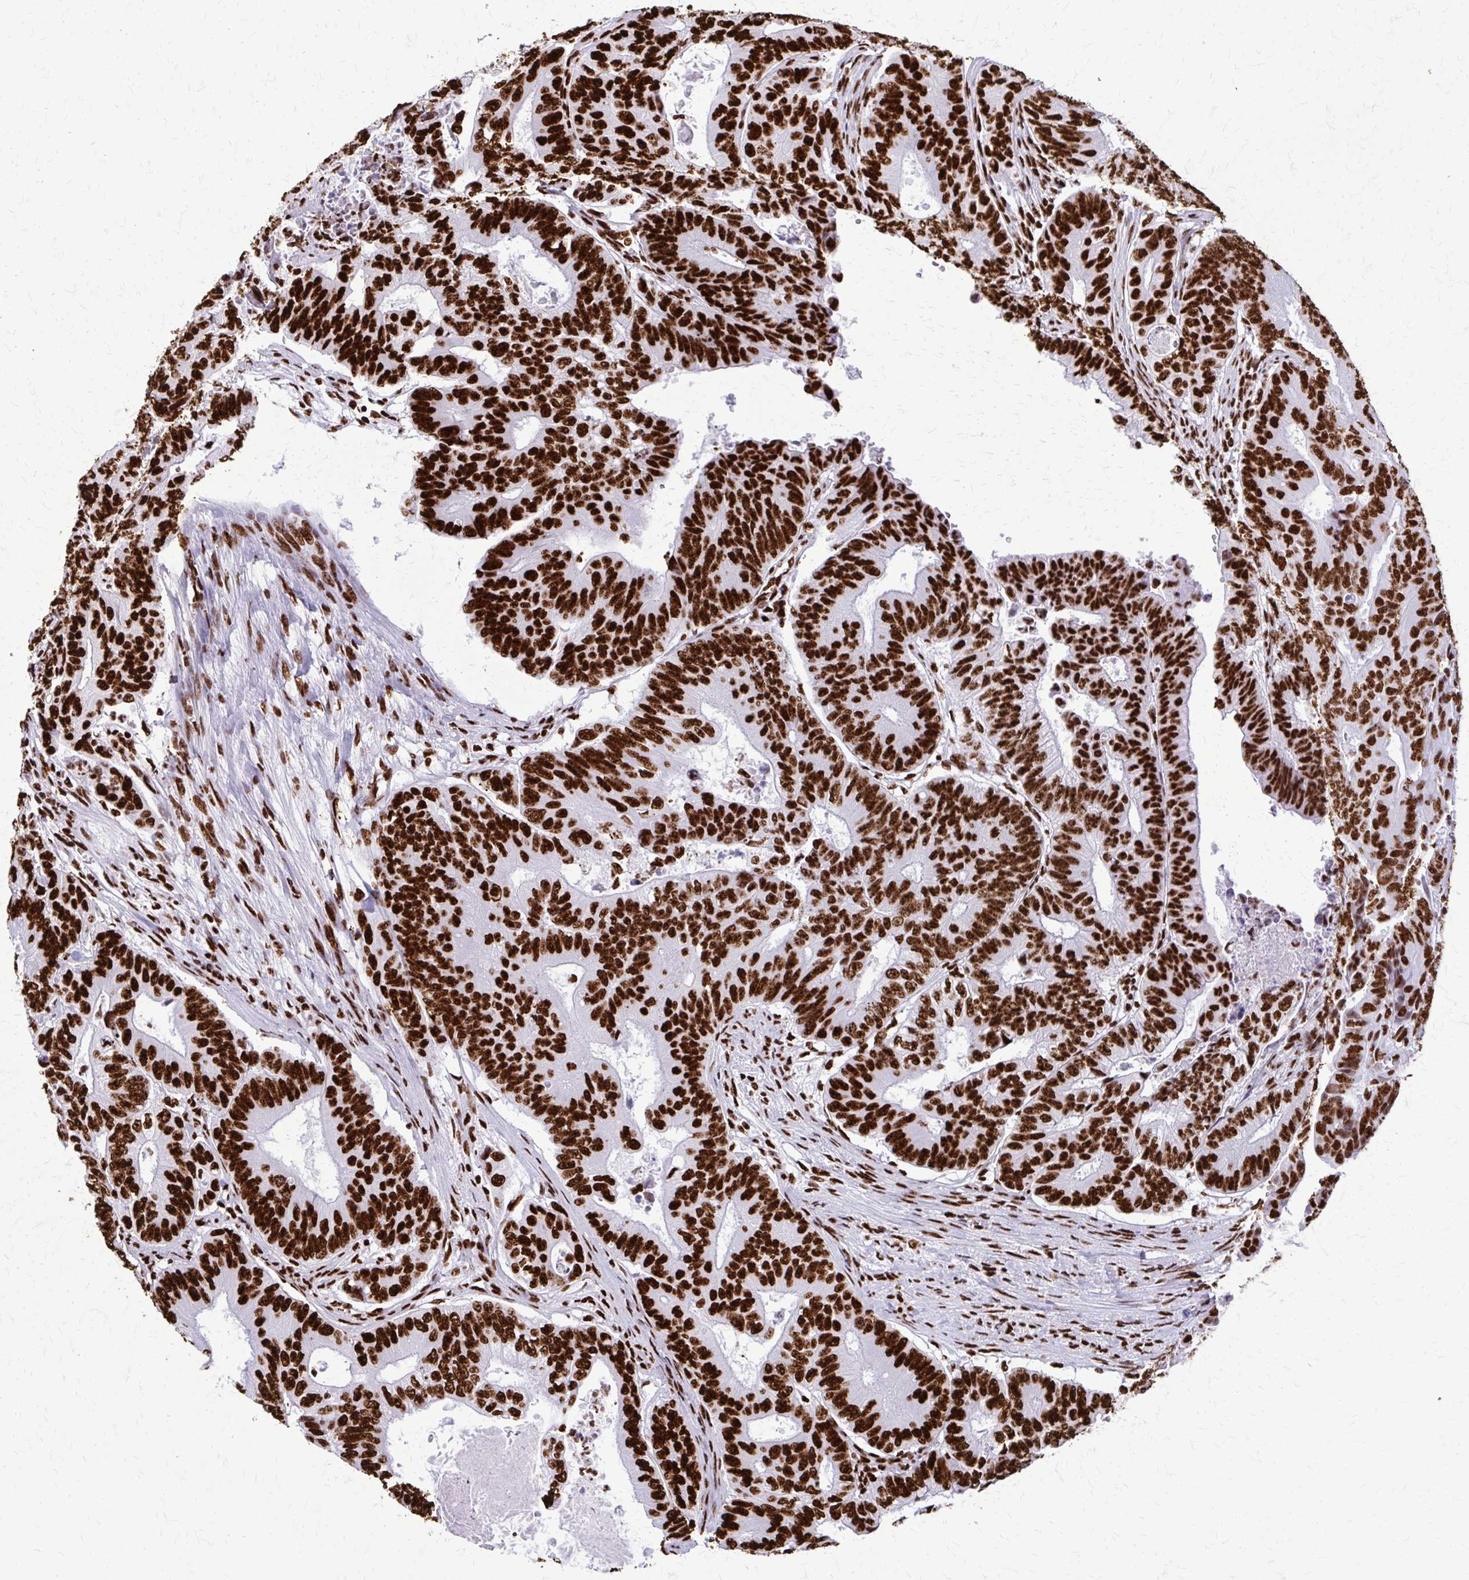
{"staining": {"intensity": "strong", "quantity": ">75%", "location": "nuclear"}, "tissue": "colorectal cancer", "cell_type": "Tumor cells", "image_type": "cancer", "snomed": [{"axis": "morphology", "description": "Adenocarcinoma, NOS"}, {"axis": "topography", "description": "Colon"}], "caption": "Strong nuclear expression for a protein is seen in approximately >75% of tumor cells of colorectal cancer using immunohistochemistry (IHC).", "gene": "SFPQ", "patient": {"sex": "female", "age": 48}}